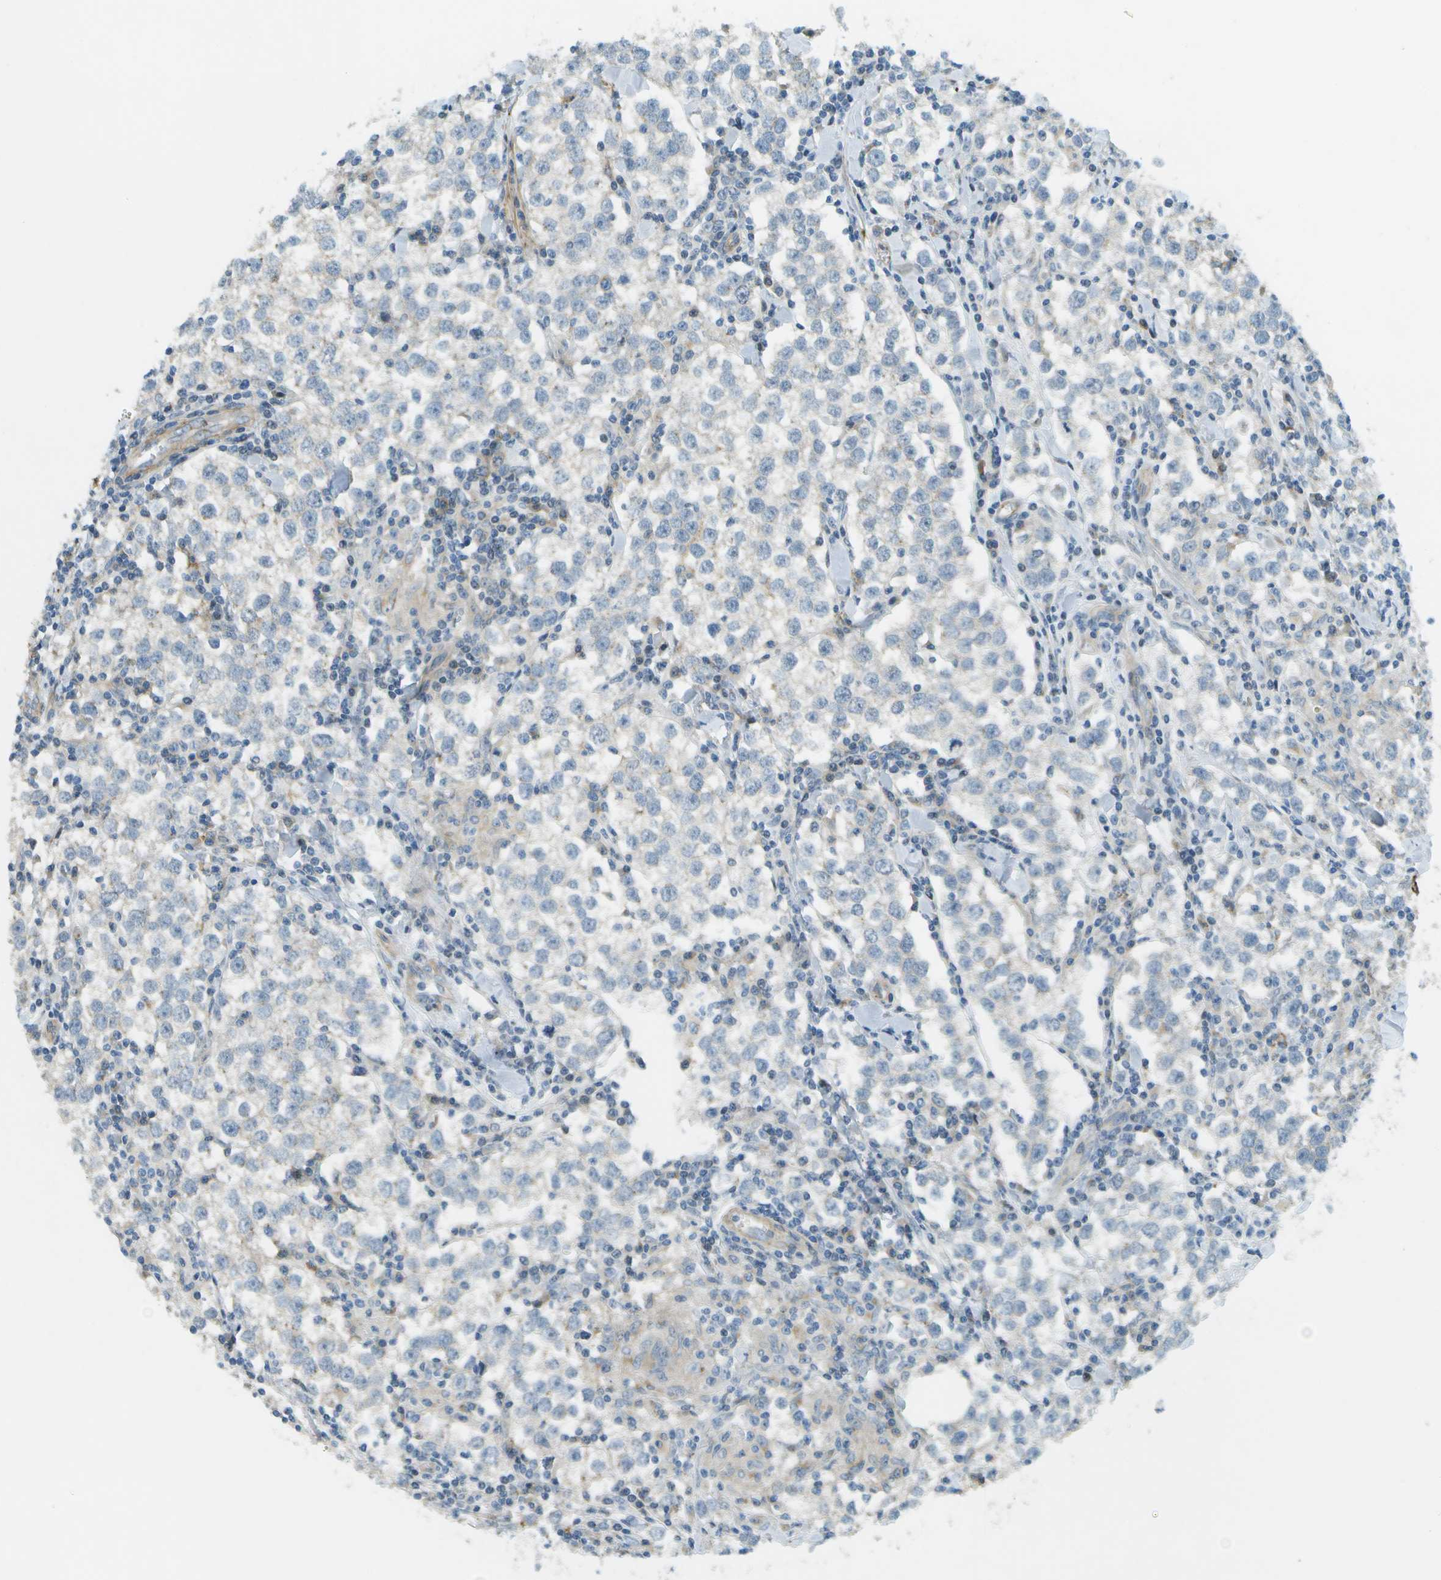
{"staining": {"intensity": "negative", "quantity": "none", "location": "none"}, "tissue": "testis cancer", "cell_type": "Tumor cells", "image_type": "cancer", "snomed": [{"axis": "morphology", "description": "Seminoma, NOS"}, {"axis": "morphology", "description": "Carcinoma, Embryonal, NOS"}, {"axis": "topography", "description": "Testis"}], "caption": "An IHC micrograph of seminoma (testis) is shown. There is no staining in tumor cells of seminoma (testis).", "gene": "MYH11", "patient": {"sex": "male", "age": 36}}